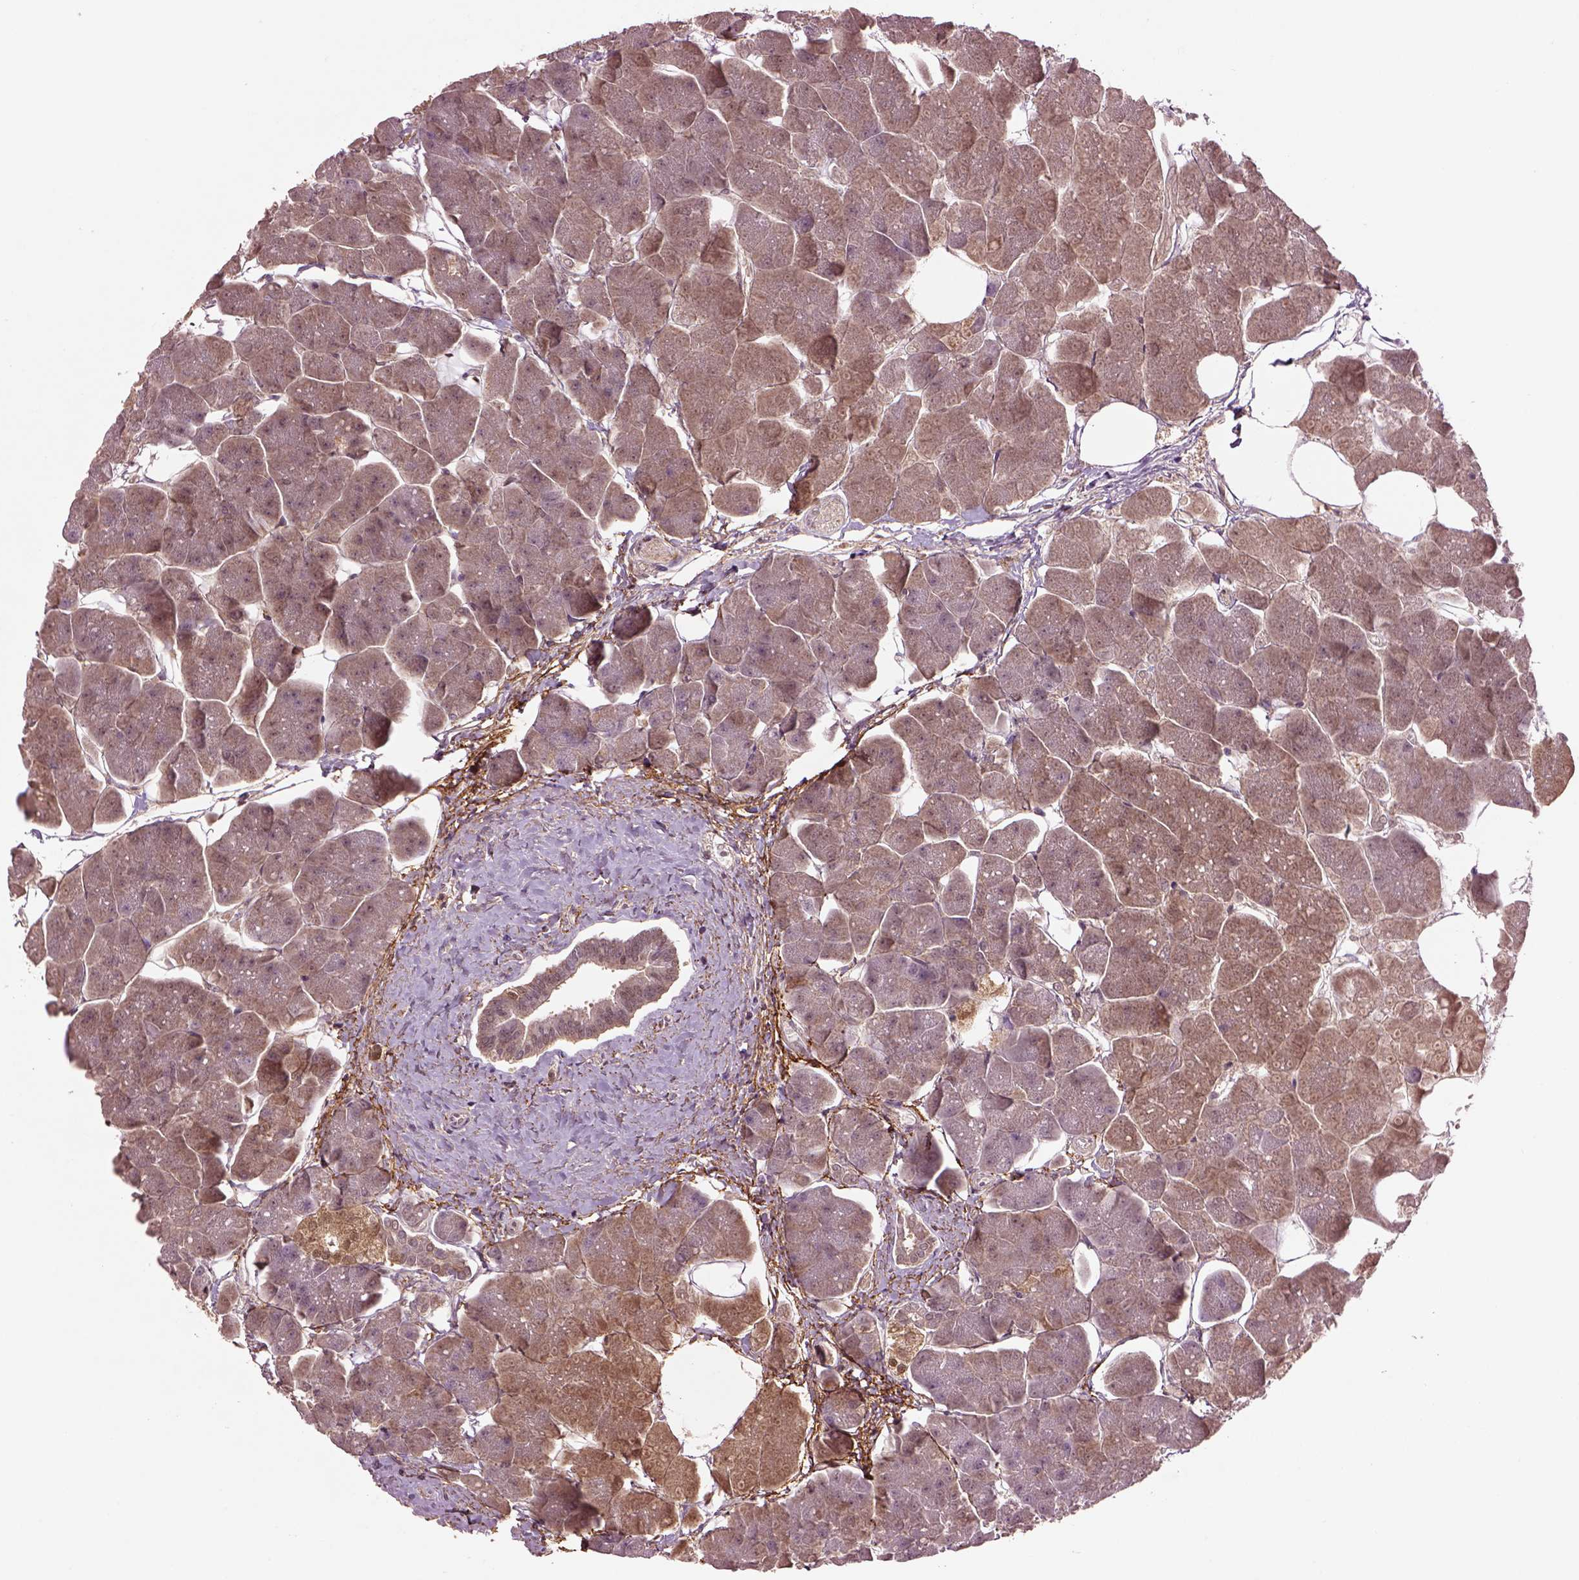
{"staining": {"intensity": "moderate", "quantity": "25%-75%", "location": "cytoplasmic/membranous"}, "tissue": "pancreas", "cell_type": "Exocrine glandular cells", "image_type": "normal", "snomed": [{"axis": "morphology", "description": "Normal tissue, NOS"}, {"axis": "topography", "description": "Adipose tissue"}, {"axis": "topography", "description": "Pancreas"}, {"axis": "topography", "description": "Peripheral nerve tissue"}], "caption": "Benign pancreas reveals moderate cytoplasmic/membranous positivity in about 25%-75% of exocrine glandular cells, visualized by immunohistochemistry.", "gene": "MDP1", "patient": {"sex": "female", "age": 58}}